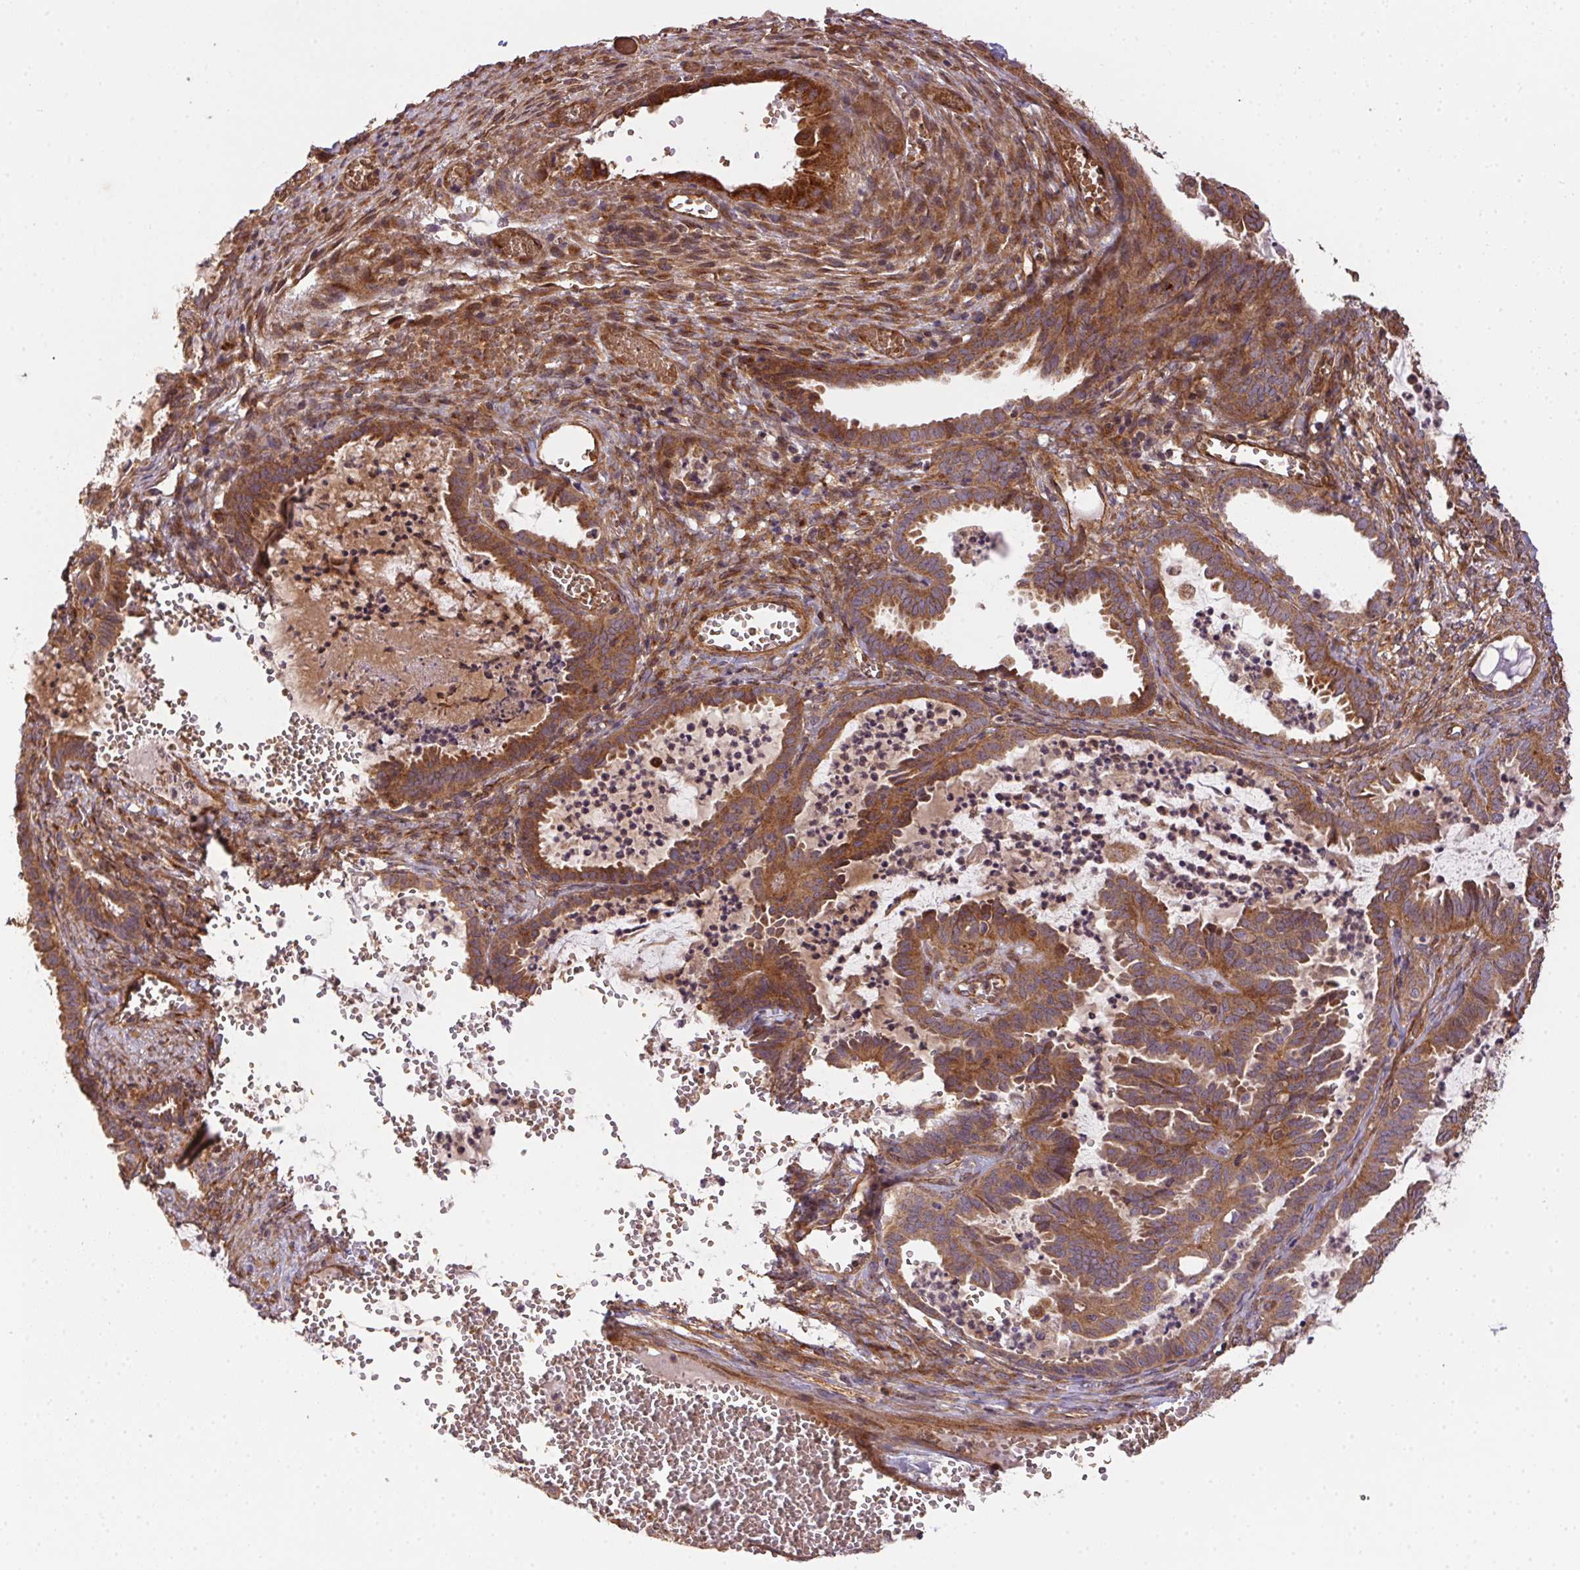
{"staining": {"intensity": "moderate", "quantity": "25%-75%", "location": "cytoplasmic/membranous"}, "tissue": "ovarian cancer", "cell_type": "Tumor cells", "image_type": "cancer", "snomed": [{"axis": "morphology", "description": "Carcinoma, endometroid"}, {"axis": "topography", "description": "Ovary"}], "caption": "Moderate cytoplasmic/membranous staining for a protein is present in about 25%-75% of tumor cells of endometroid carcinoma (ovarian) using immunohistochemistry.", "gene": "USE1", "patient": {"sex": "female", "age": 70}}